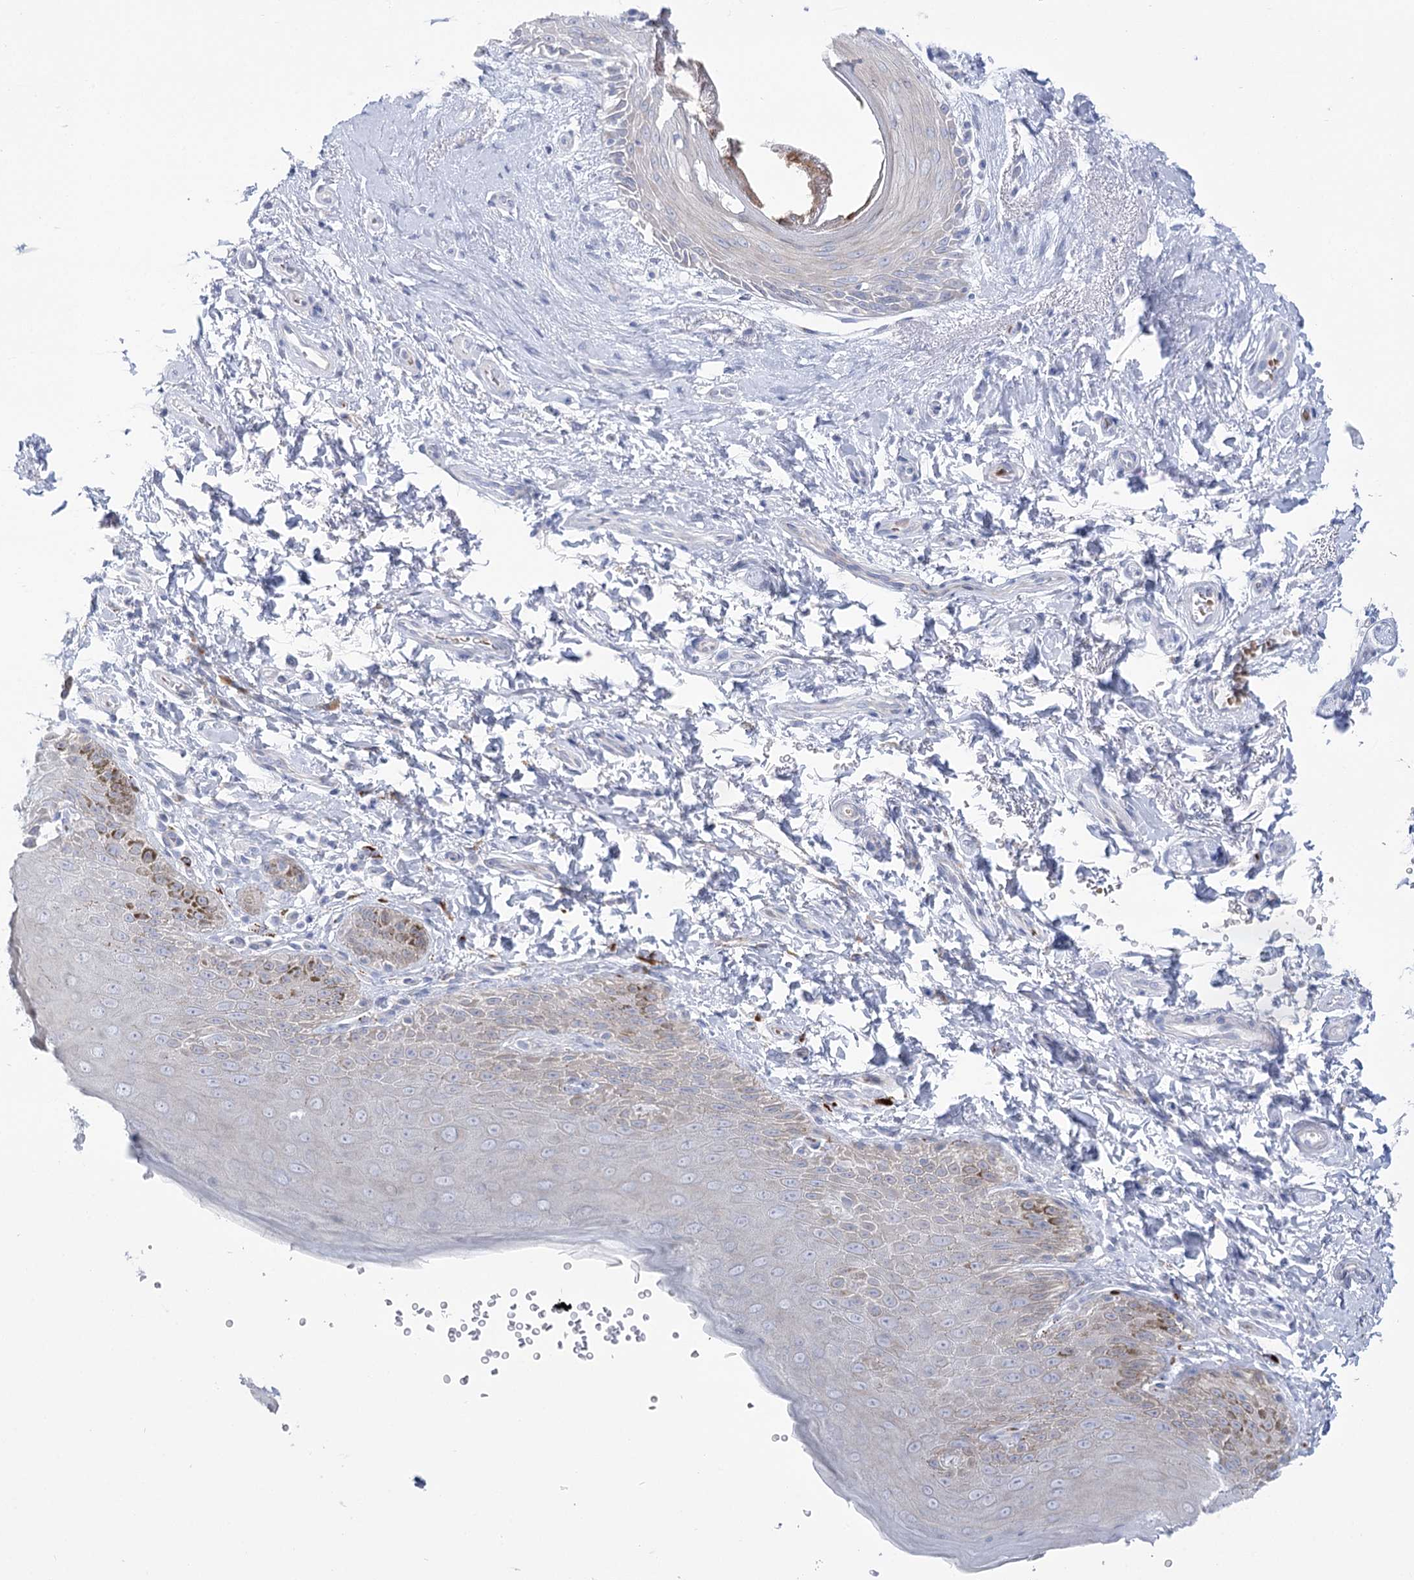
{"staining": {"intensity": "weak", "quantity": "25%-75%", "location": "cytoplasmic/membranous"}, "tissue": "skin", "cell_type": "Epidermal cells", "image_type": "normal", "snomed": [{"axis": "morphology", "description": "Normal tissue, NOS"}, {"axis": "topography", "description": "Anal"}], "caption": "Protein analysis of benign skin exhibits weak cytoplasmic/membranous positivity in approximately 25%-75% of epidermal cells.", "gene": "SIAE", "patient": {"sex": "male", "age": 44}}